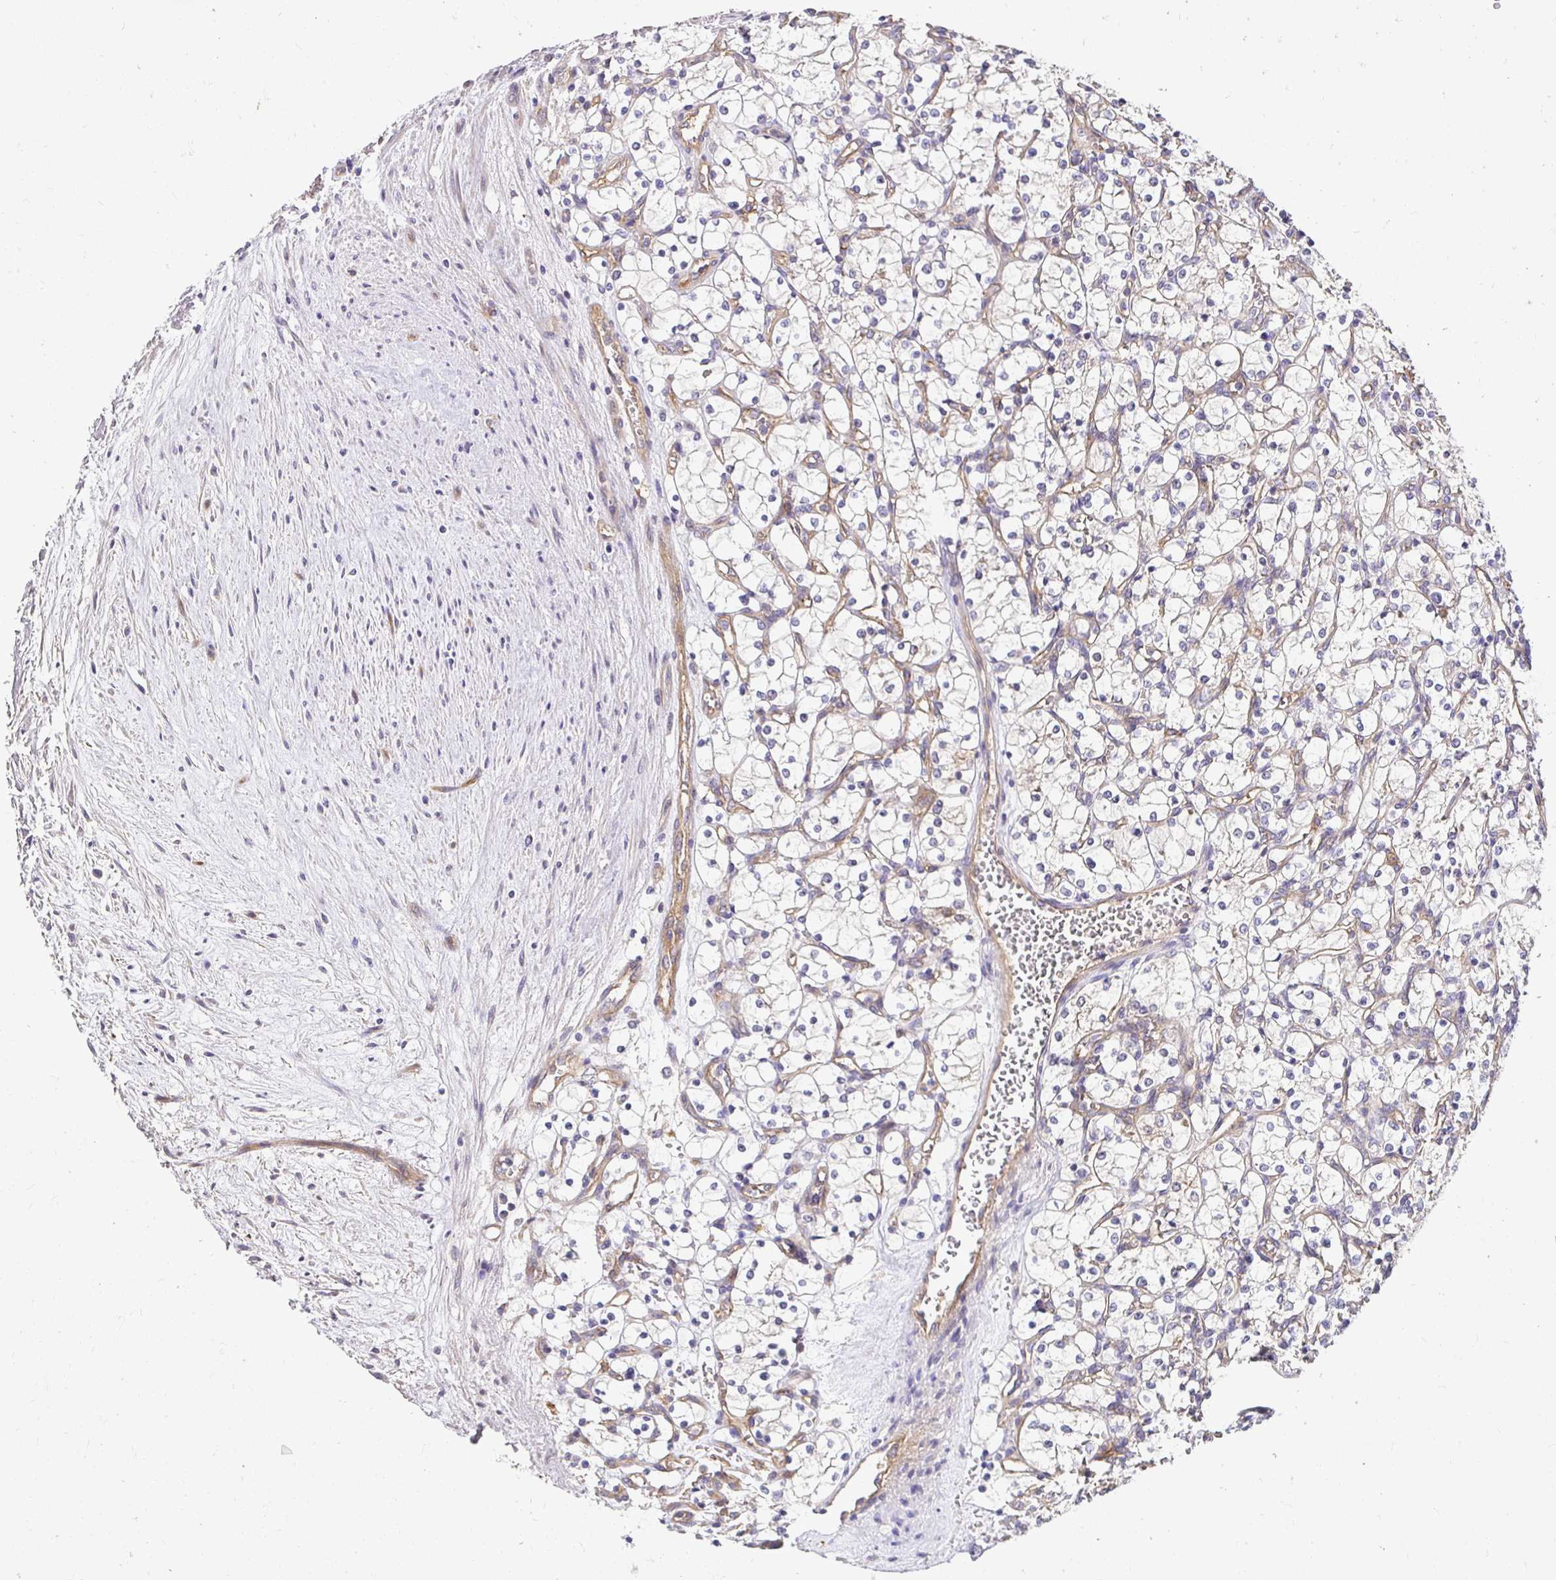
{"staining": {"intensity": "negative", "quantity": "none", "location": "none"}, "tissue": "renal cancer", "cell_type": "Tumor cells", "image_type": "cancer", "snomed": [{"axis": "morphology", "description": "Adenocarcinoma, NOS"}, {"axis": "topography", "description": "Kidney"}], "caption": "Immunohistochemistry (IHC) micrograph of neoplastic tissue: human renal cancer stained with DAB exhibits no significant protein expression in tumor cells.", "gene": "SLC9A1", "patient": {"sex": "female", "age": 69}}